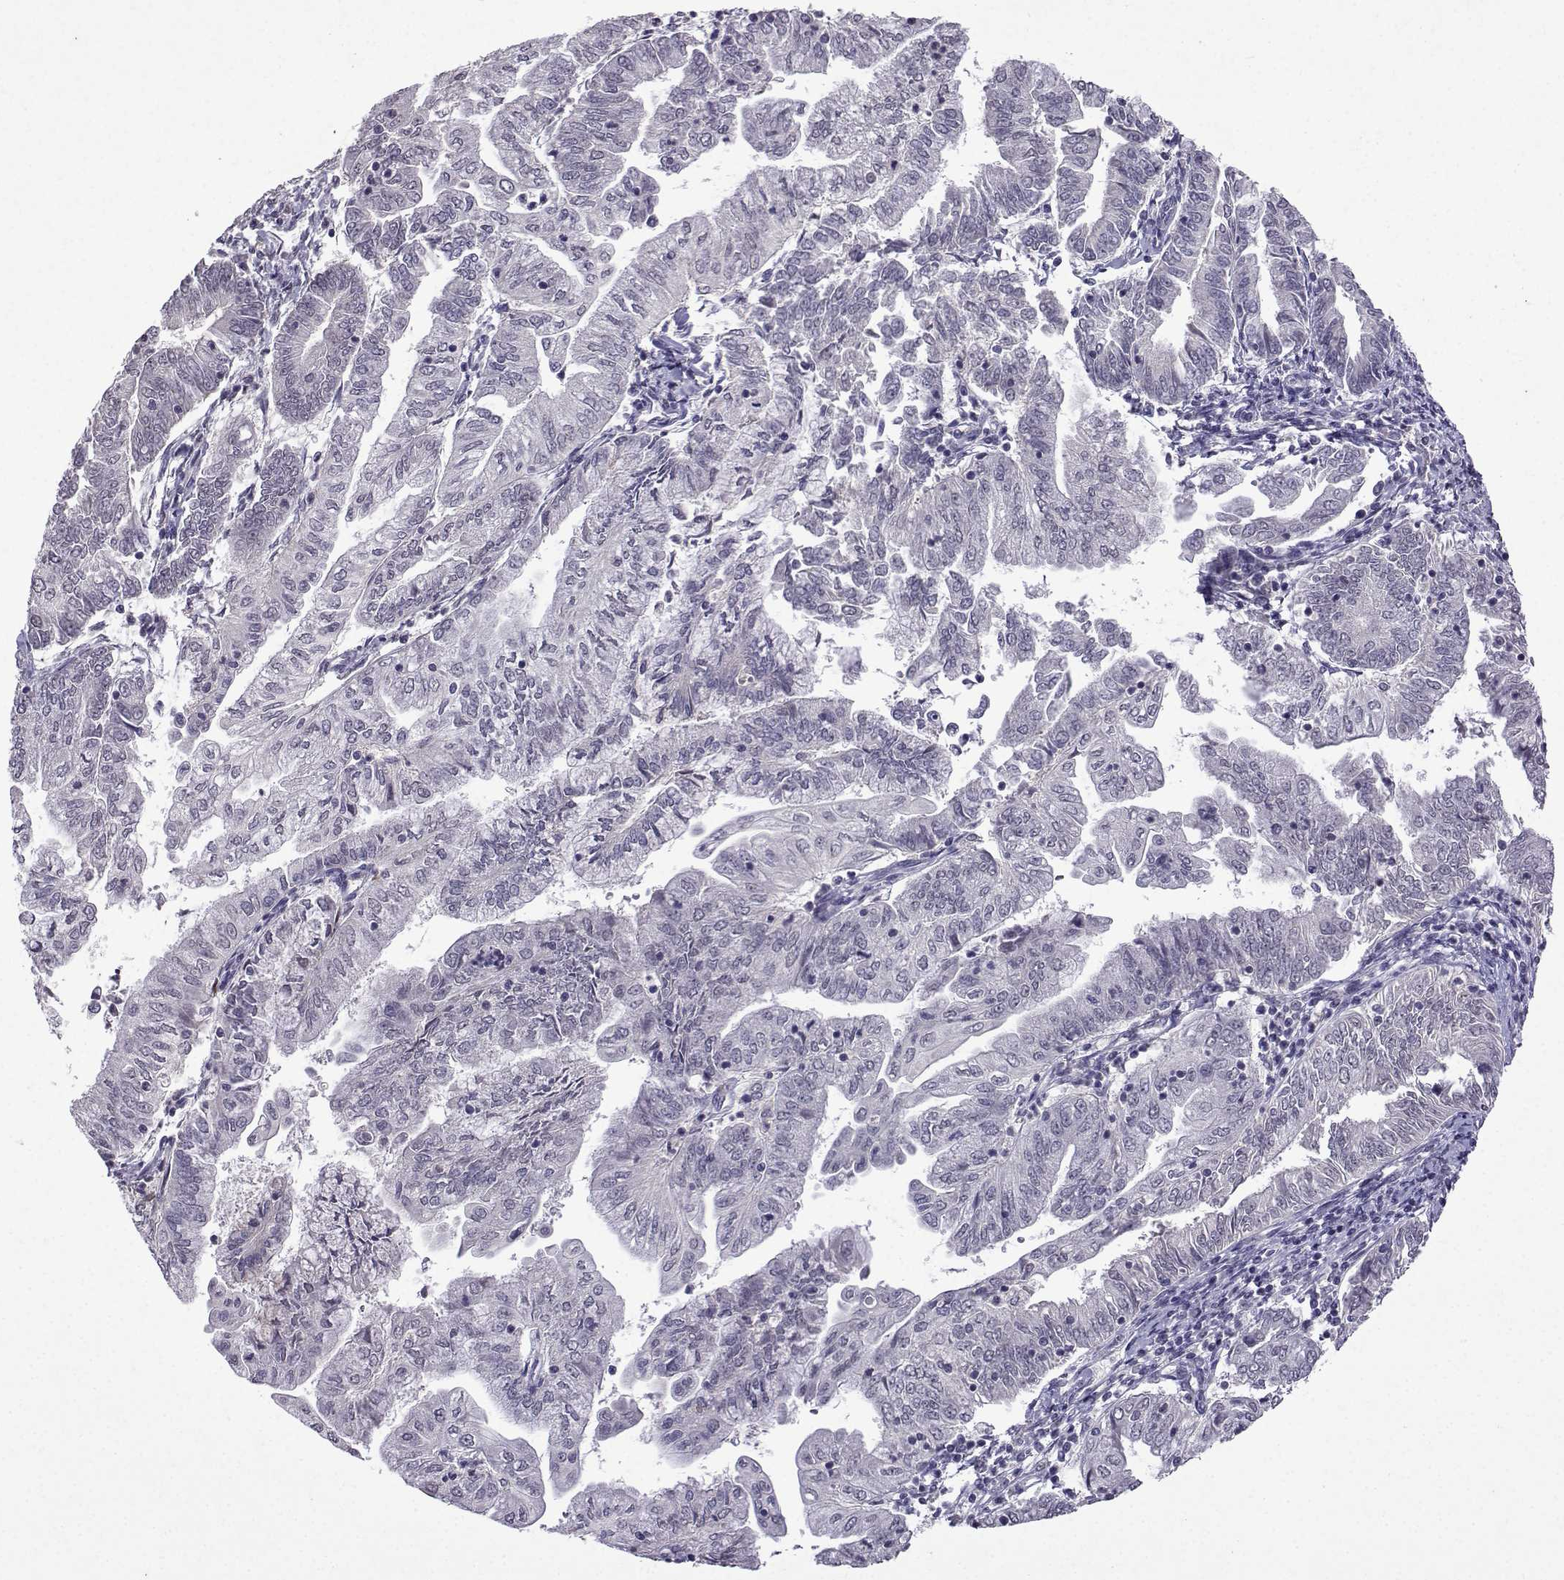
{"staining": {"intensity": "negative", "quantity": "none", "location": "none"}, "tissue": "endometrial cancer", "cell_type": "Tumor cells", "image_type": "cancer", "snomed": [{"axis": "morphology", "description": "Adenocarcinoma, NOS"}, {"axis": "topography", "description": "Endometrium"}], "caption": "DAB immunohistochemical staining of human endometrial cancer (adenocarcinoma) shows no significant expression in tumor cells.", "gene": "CCL28", "patient": {"sex": "female", "age": 55}}